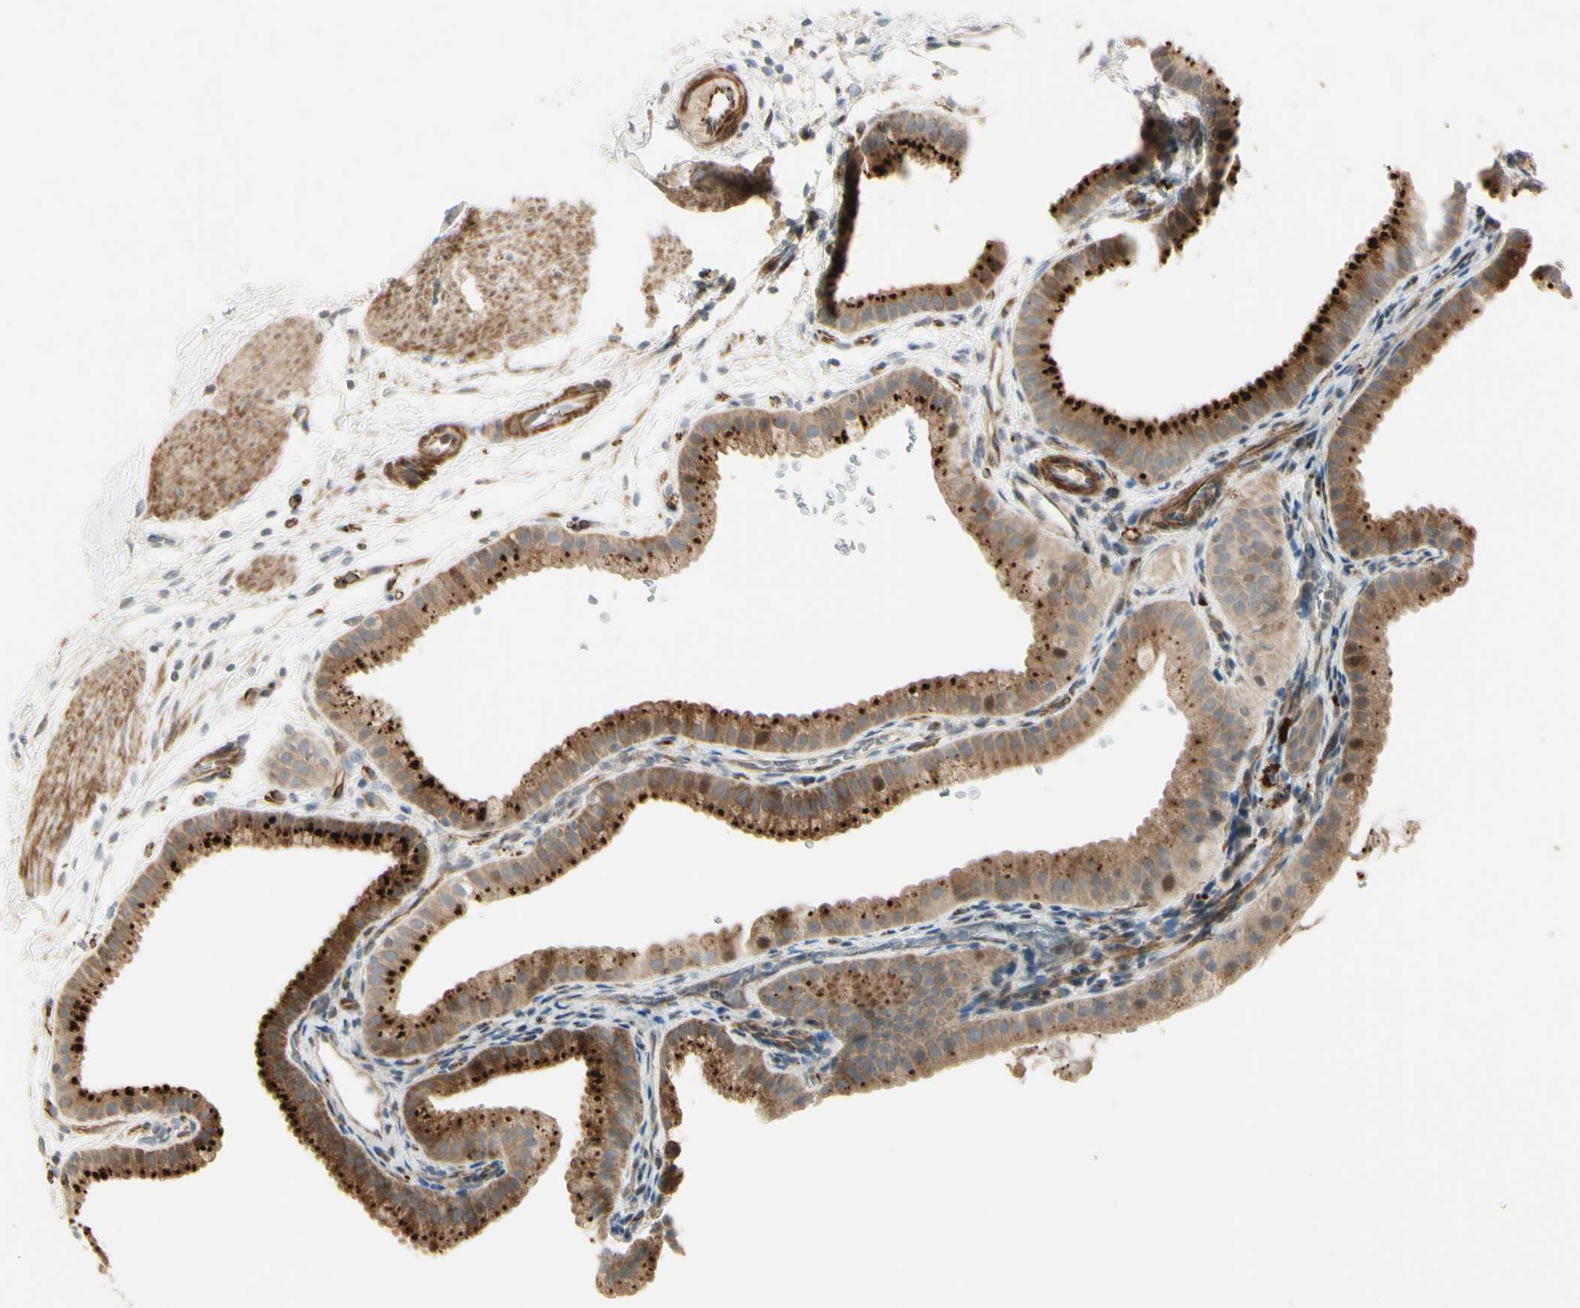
{"staining": {"intensity": "strong", "quantity": ">75%", "location": "cytoplasmic/membranous"}, "tissue": "gallbladder", "cell_type": "Glandular cells", "image_type": "normal", "snomed": [{"axis": "morphology", "description": "Normal tissue, NOS"}, {"axis": "topography", "description": "Gallbladder"}], "caption": "Glandular cells demonstrate strong cytoplasmic/membranous positivity in approximately >75% of cells in normal gallbladder.", "gene": "NDFIP1", "patient": {"sex": "female", "age": 64}}